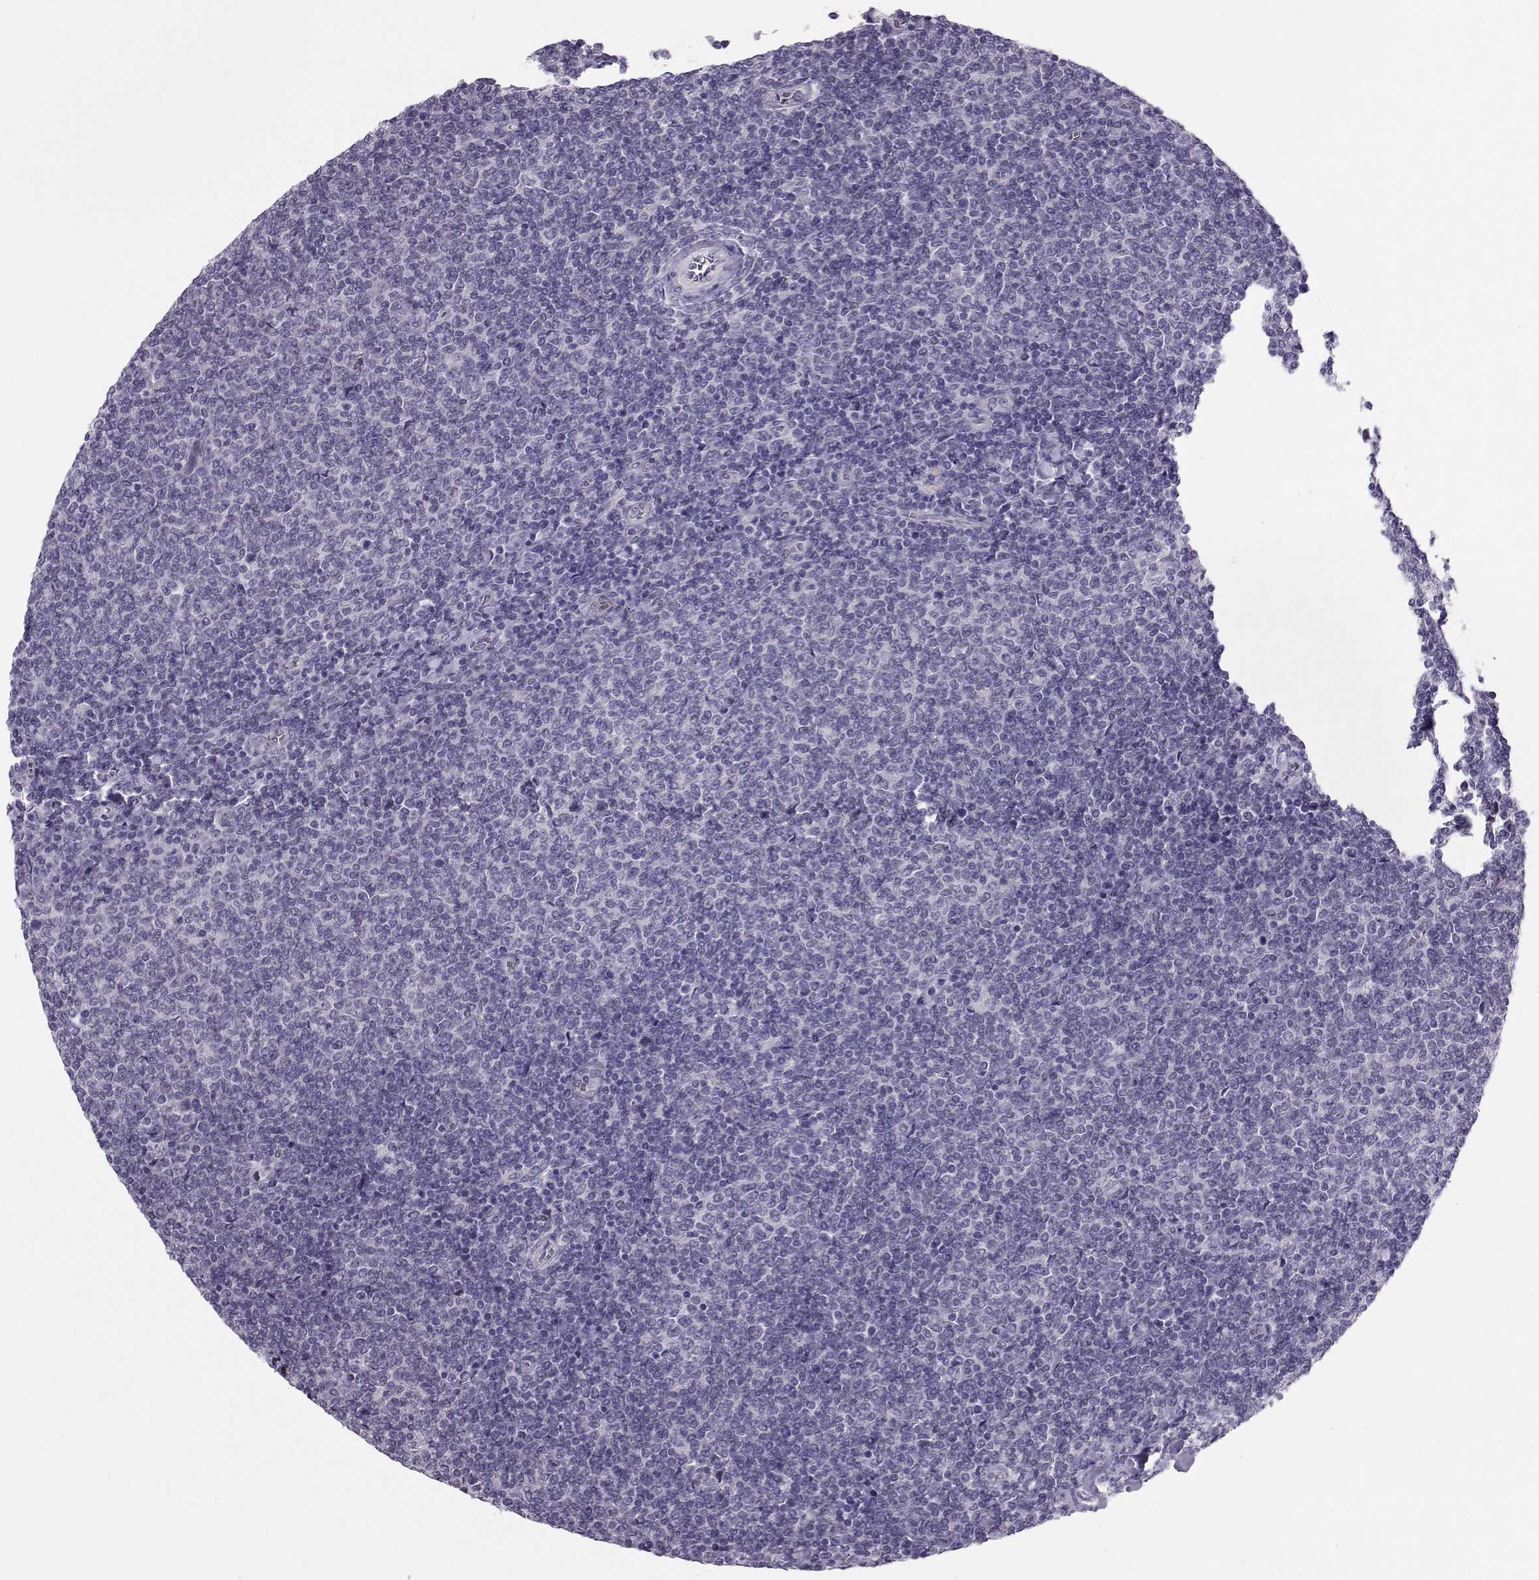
{"staining": {"intensity": "negative", "quantity": "none", "location": "none"}, "tissue": "lymphoma", "cell_type": "Tumor cells", "image_type": "cancer", "snomed": [{"axis": "morphology", "description": "Malignant lymphoma, non-Hodgkin's type, Low grade"}, {"axis": "topography", "description": "Lymph node"}], "caption": "This is an immunohistochemistry micrograph of human lymphoma. There is no staining in tumor cells.", "gene": "ASRGL1", "patient": {"sex": "male", "age": 52}}